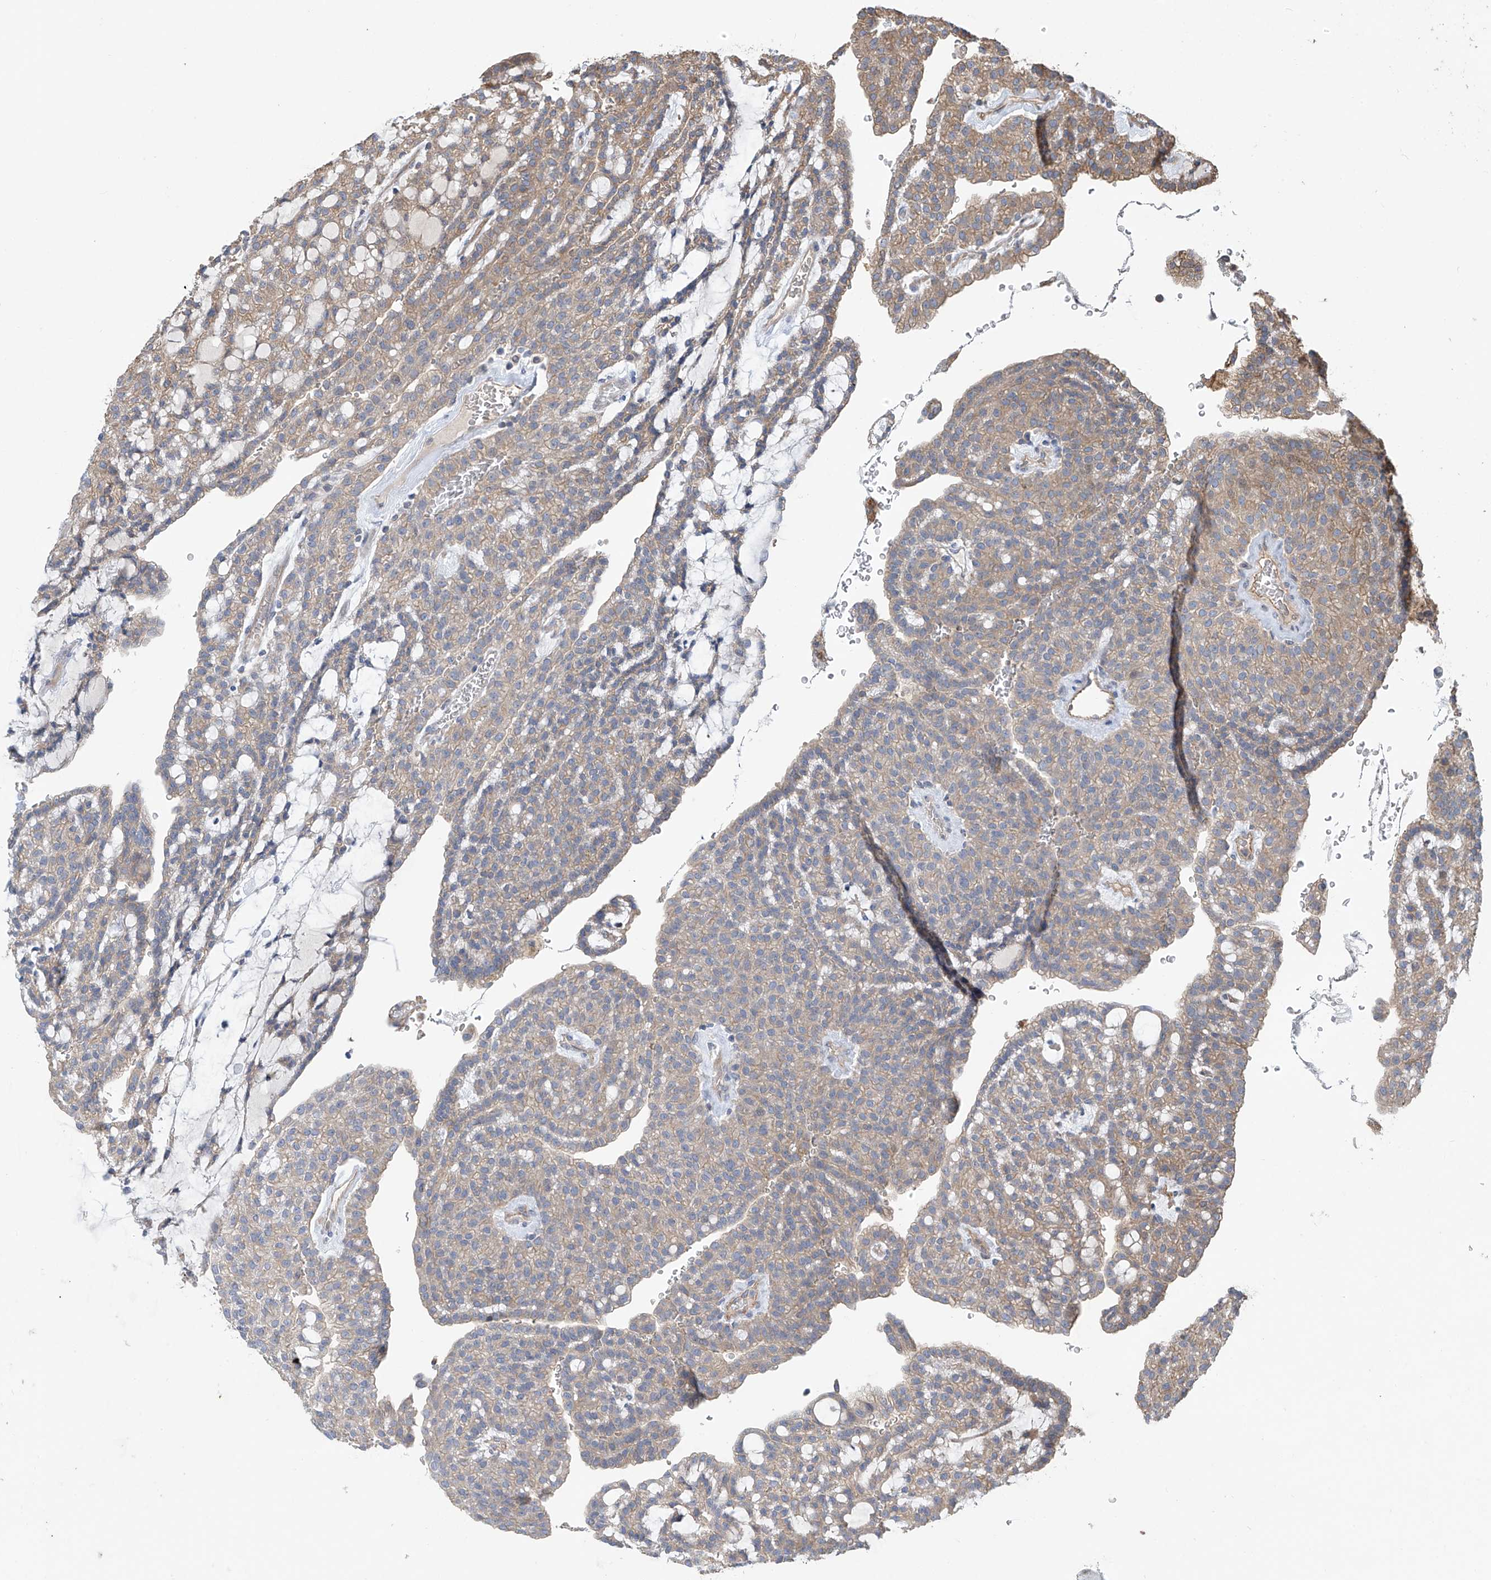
{"staining": {"intensity": "weak", "quantity": "25%-75%", "location": "cytoplasmic/membranous"}, "tissue": "renal cancer", "cell_type": "Tumor cells", "image_type": "cancer", "snomed": [{"axis": "morphology", "description": "Adenocarcinoma, NOS"}, {"axis": "topography", "description": "Kidney"}], "caption": "Weak cytoplasmic/membranous staining is present in about 25%-75% of tumor cells in renal adenocarcinoma.", "gene": "PHACTR4", "patient": {"sex": "male", "age": 63}}